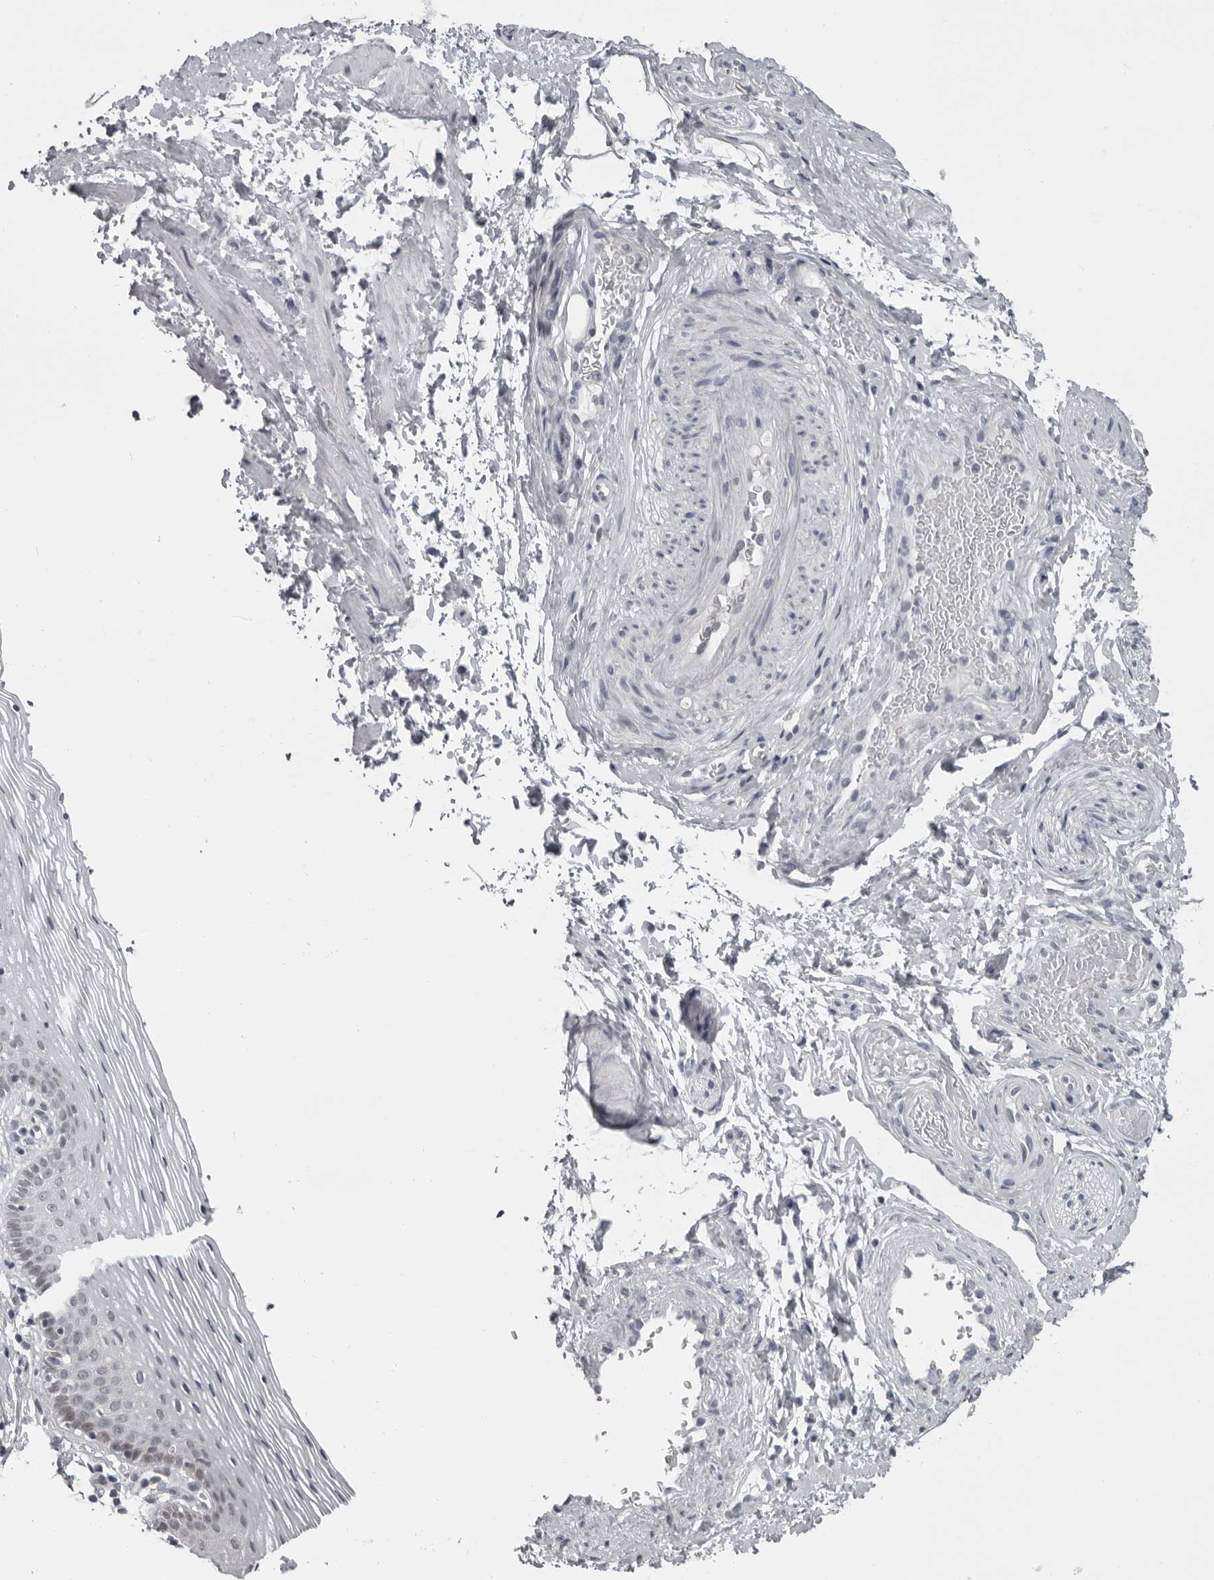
{"staining": {"intensity": "negative", "quantity": "none", "location": "none"}, "tissue": "vagina", "cell_type": "Squamous epithelial cells", "image_type": "normal", "snomed": [{"axis": "morphology", "description": "Normal tissue, NOS"}, {"axis": "topography", "description": "Vagina"}], "caption": "This is an immunohistochemistry (IHC) photomicrograph of normal vagina. There is no expression in squamous epithelial cells.", "gene": "LZIC", "patient": {"sex": "female", "age": 32}}